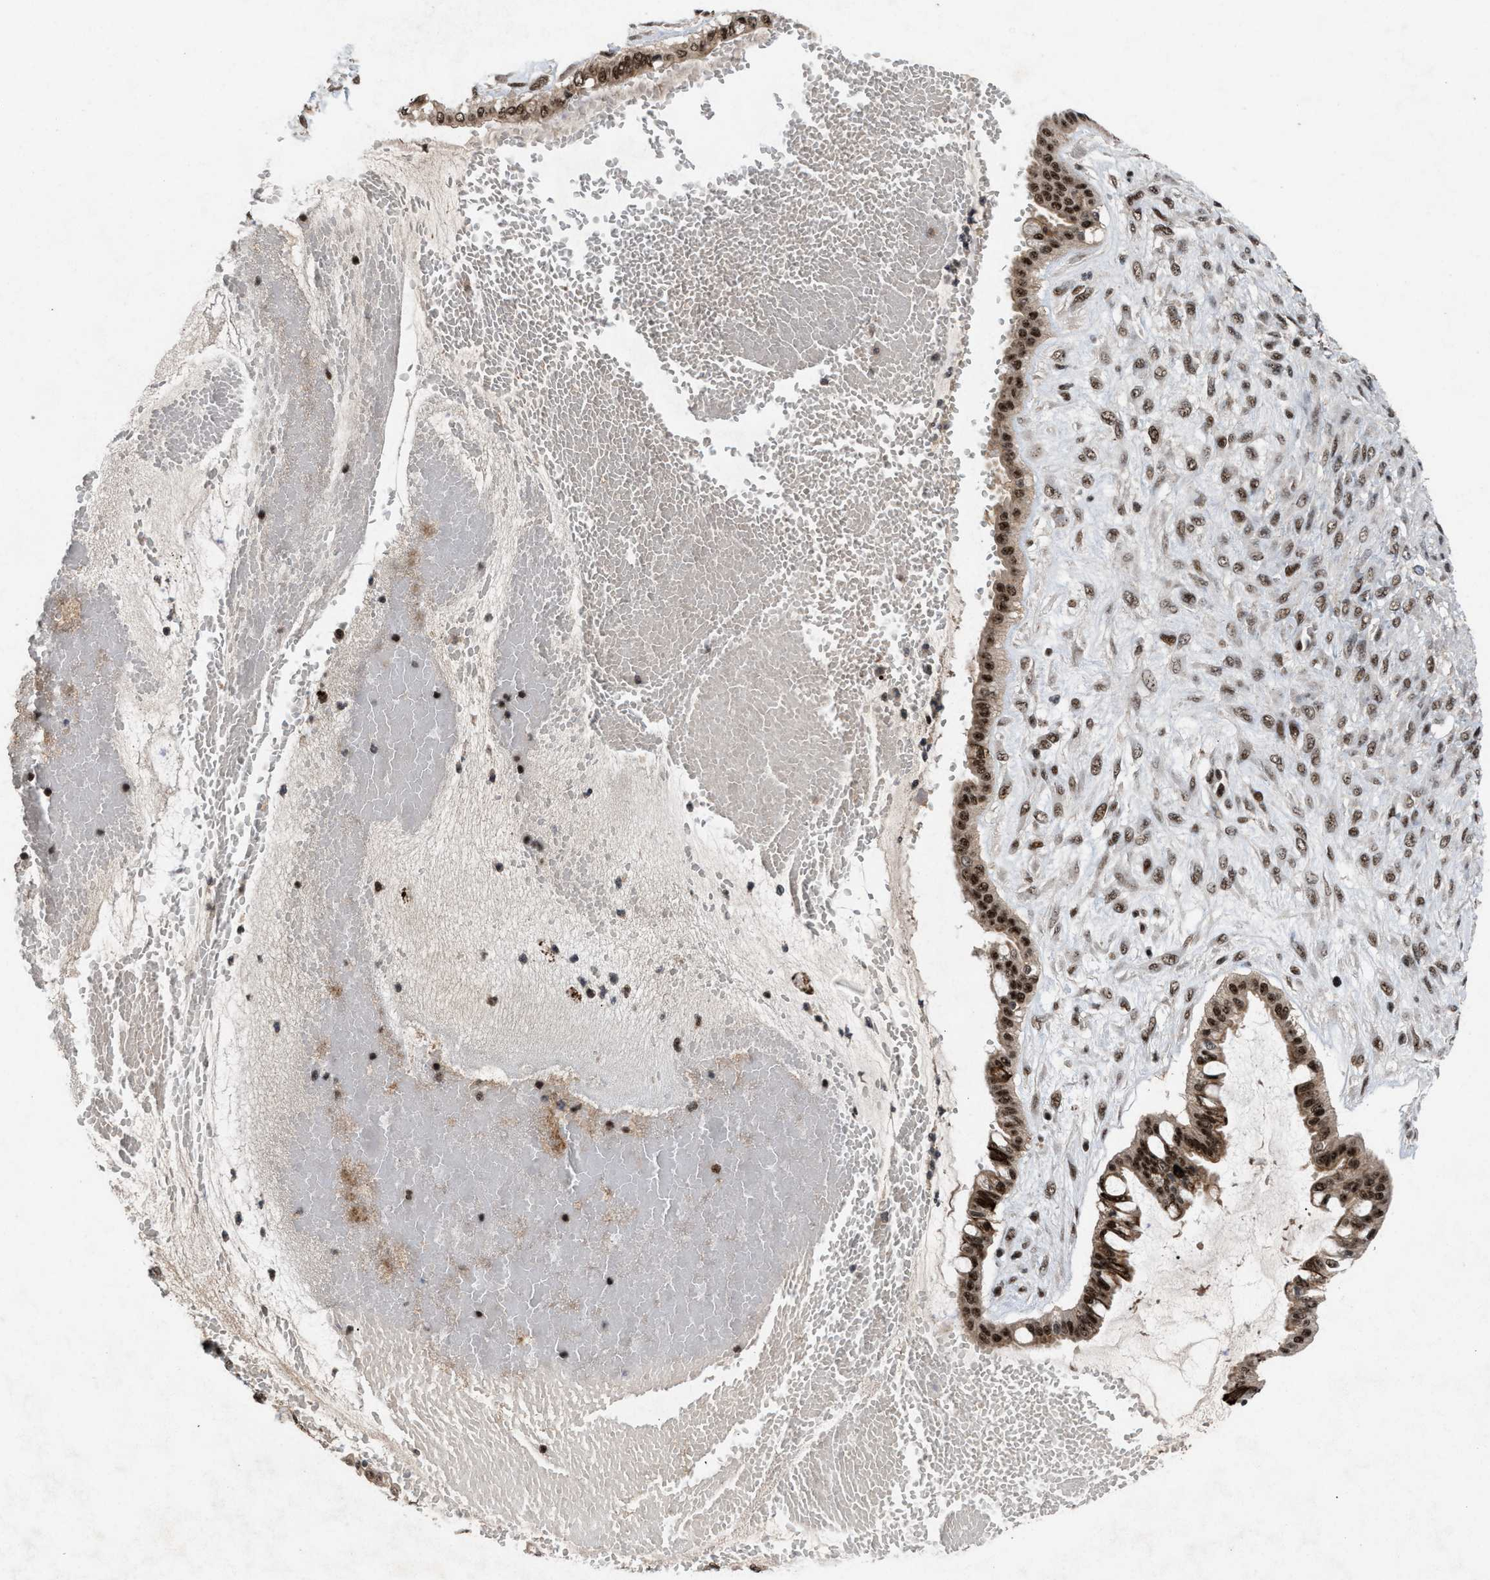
{"staining": {"intensity": "strong", "quantity": ">75%", "location": "nuclear"}, "tissue": "ovarian cancer", "cell_type": "Tumor cells", "image_type": "cancer", "snomed": [{"axis": "morphology", "description": "Cystadenocarcinoma, mucinous, NOS"}, {"axis": "topography", "description": "Ovary"}], "caption": "About >75% of tumor cells in ovarian cancer (mucinous cystadenocarcinoma) show strong nuclear protein expression as visualized by brown immunohistochemical staining.", "gene": "PRPF4", "patient": {"sex": "female", "age": 73}}